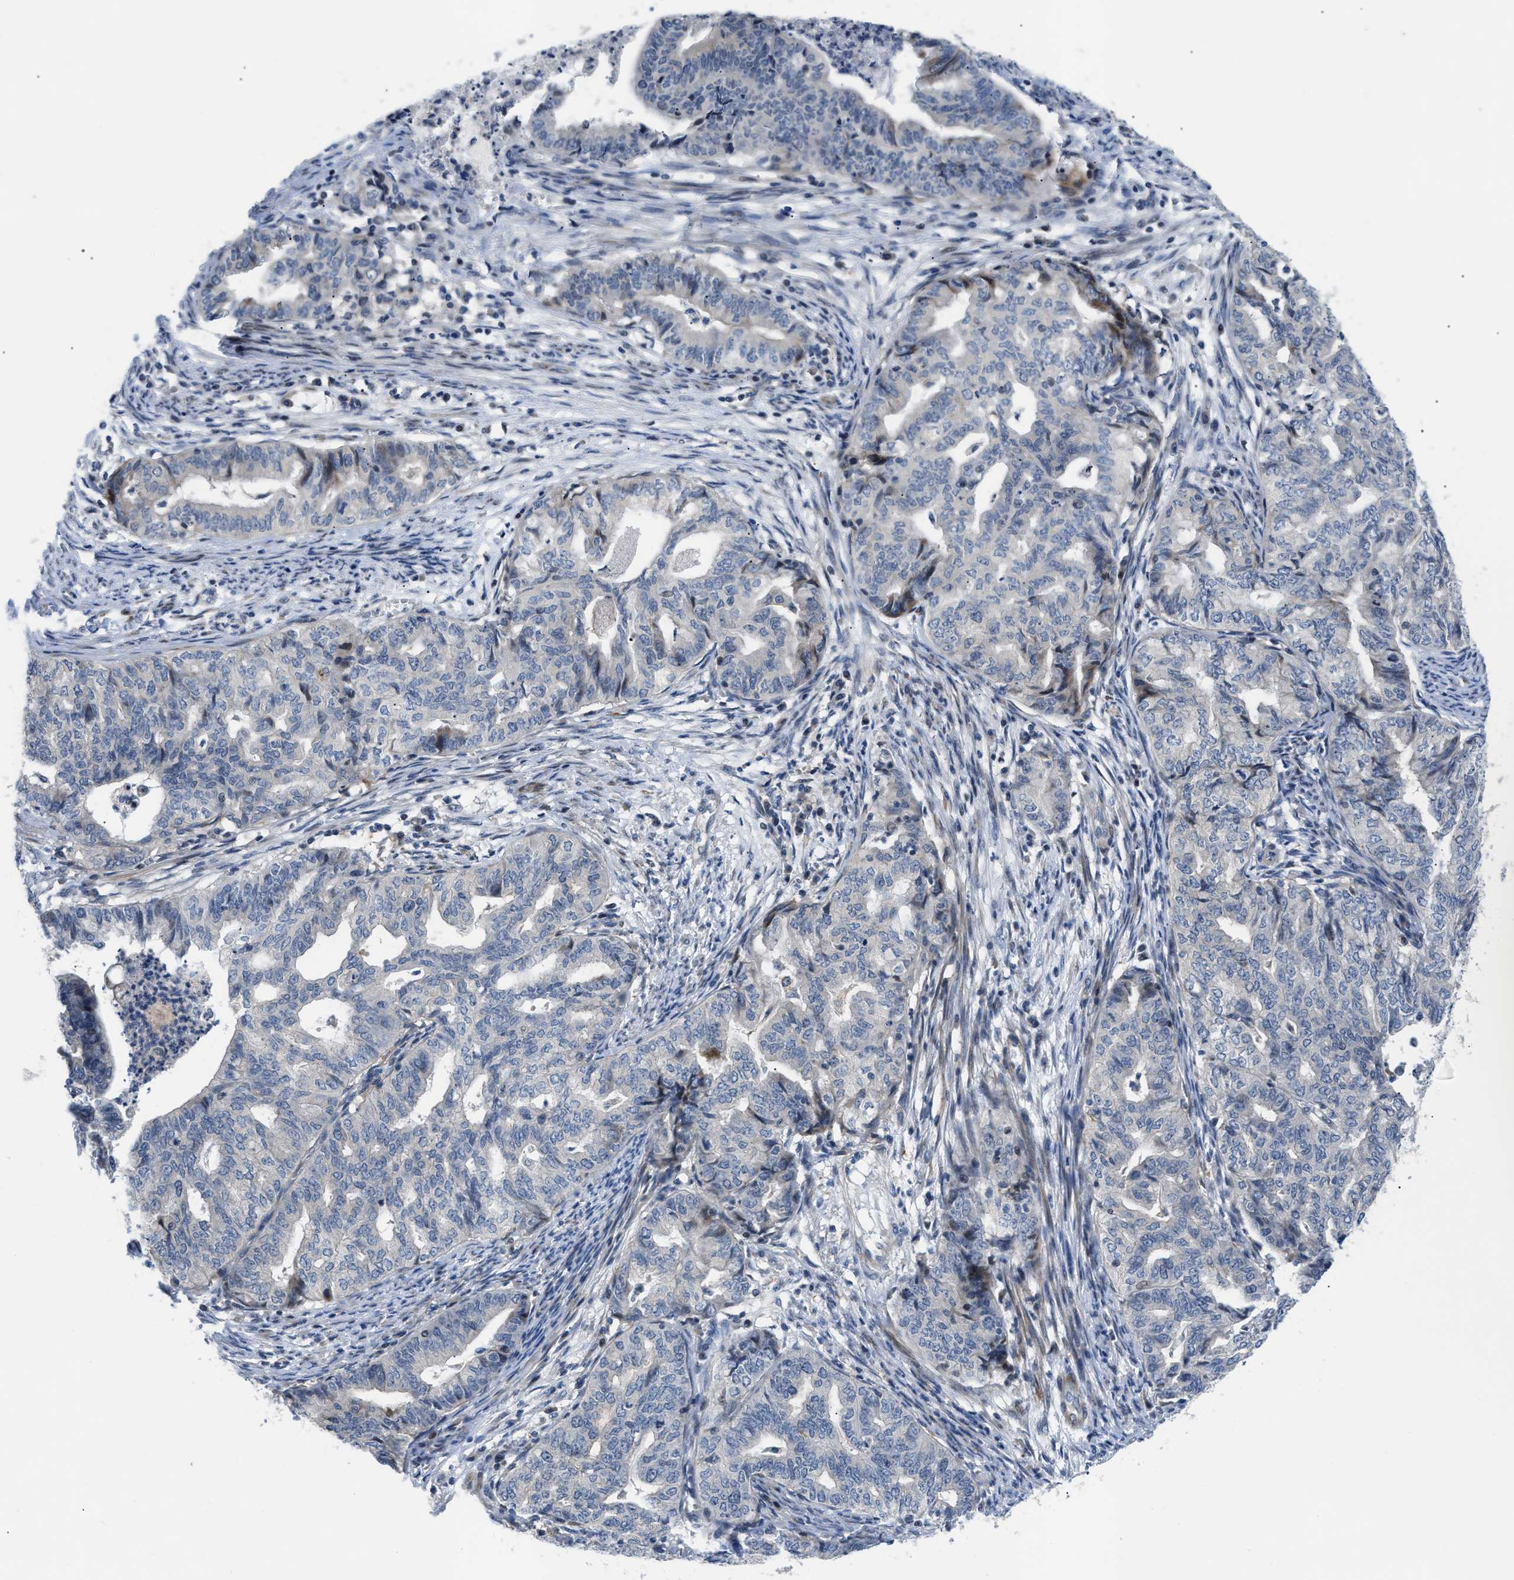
{"staining": {"intensity": "weak", "quantity": "<25%", "location": "nuclear"}, "tissue": "endometrial cancer", "cell_type": "Tumor cells", "image_type": "cancer", "snomed": [{"axis": "morphology", "description": "Adenocarcinoma, NOS"}, {"axis": "topography", "description": "Endometrium"}], "caption": "This is an immunohistochemistry (IHC) photomicrograph of human adenocarcinoma (endometrial). There is no expression in tumor cells.", "gene": "FDCSP", "patient": {"sex": "female", "age": 79}}